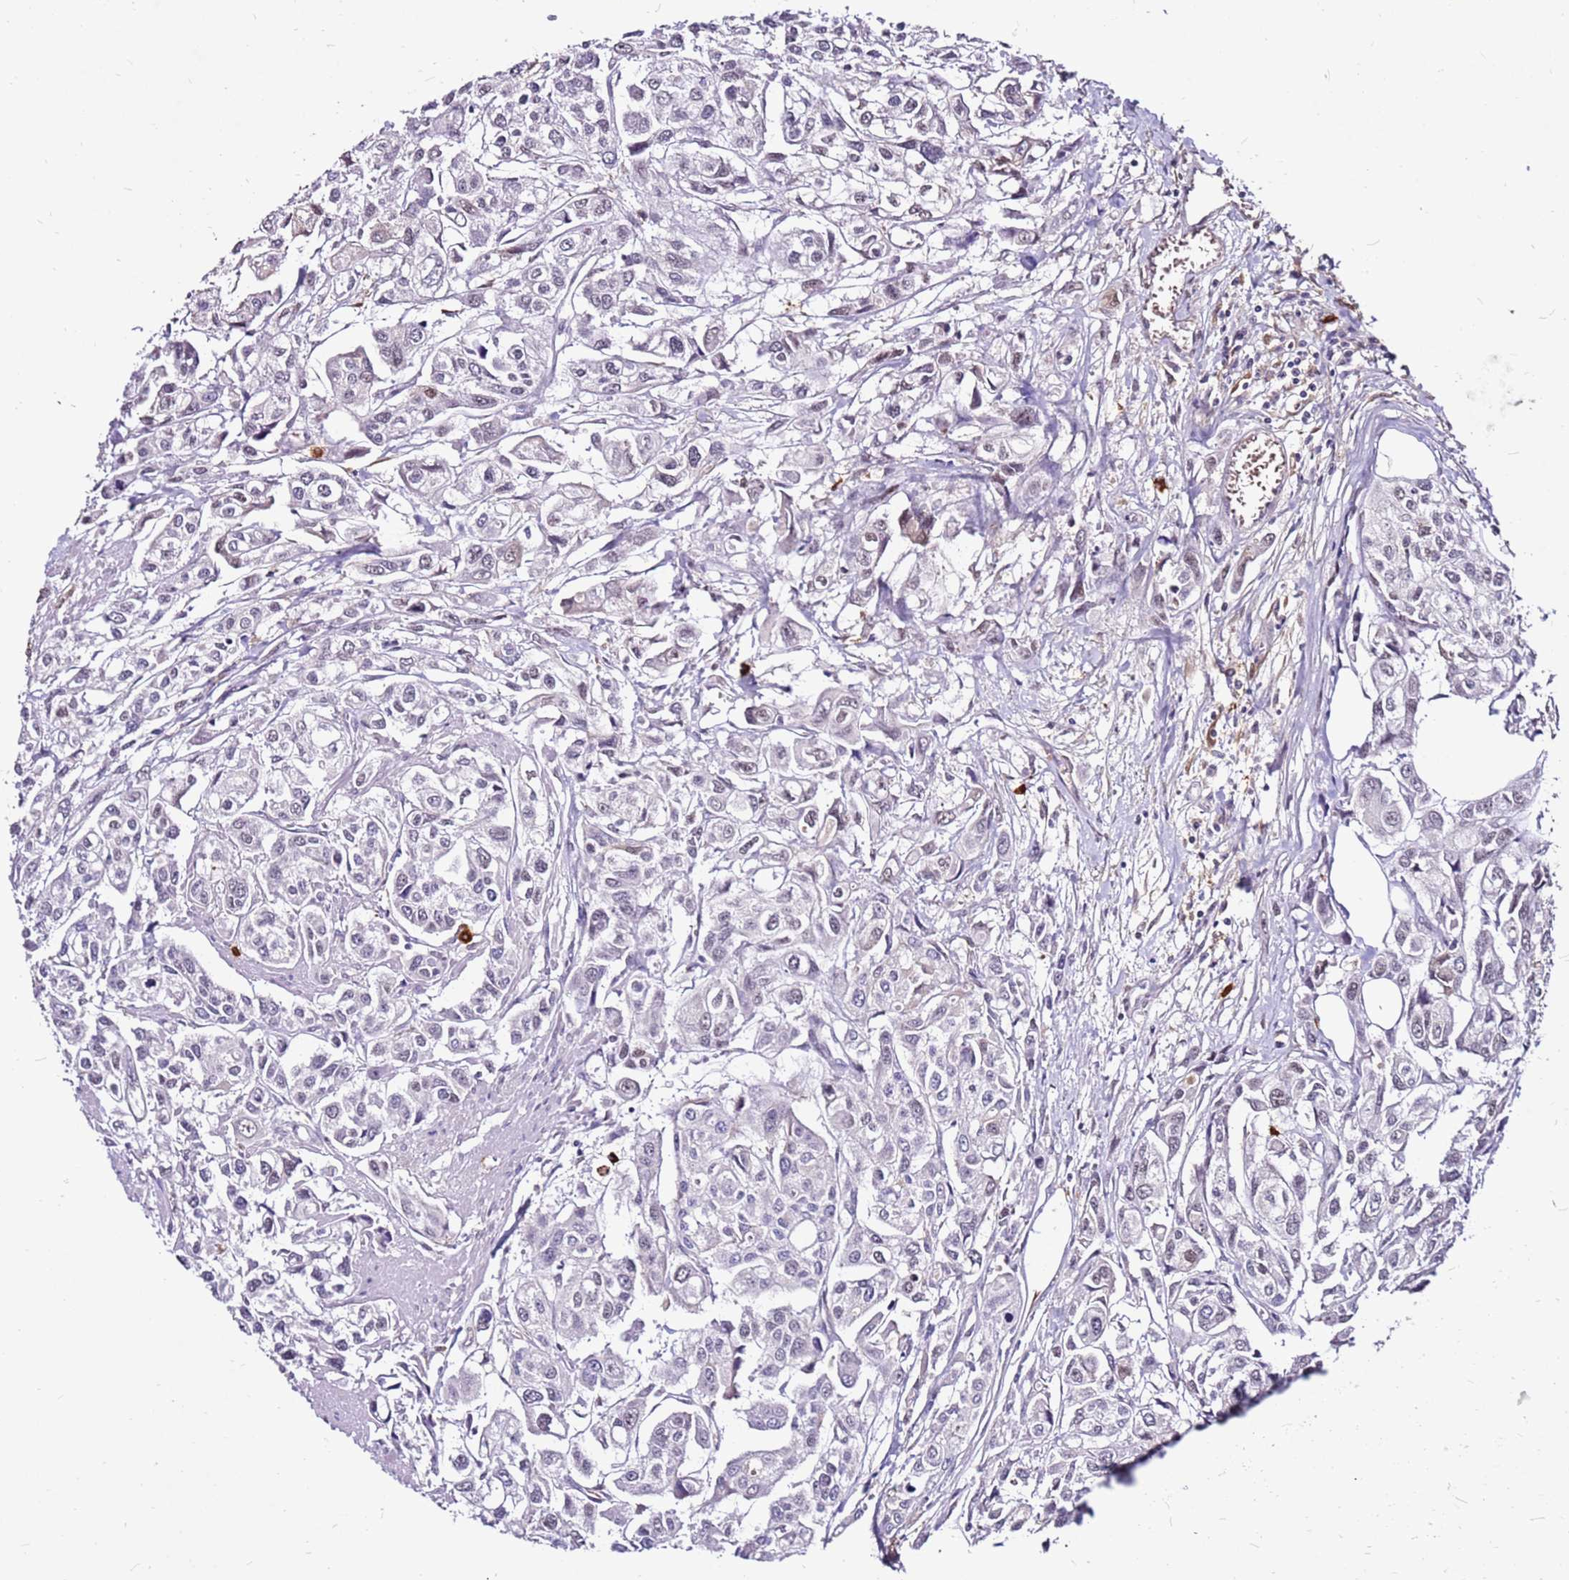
{"staining": {"intensity": "negative", "quantity": "none", "location": "none"}, "tissue": "urothelial cancer", "cell_type": "Tumor cells", "image_type": "cancer", "snomed": [{"axis": "morphology", "description": "Urothelial carcinoma, High grade"}, {"axis": "topography", "description": "Urinary bladder"}], "caption": "Histopathology image shows no significant protein staining in tumor cells of urothelial cancer.", "gene": "ALDH1A3", "patient": {"sex": "male", "age": 67}}